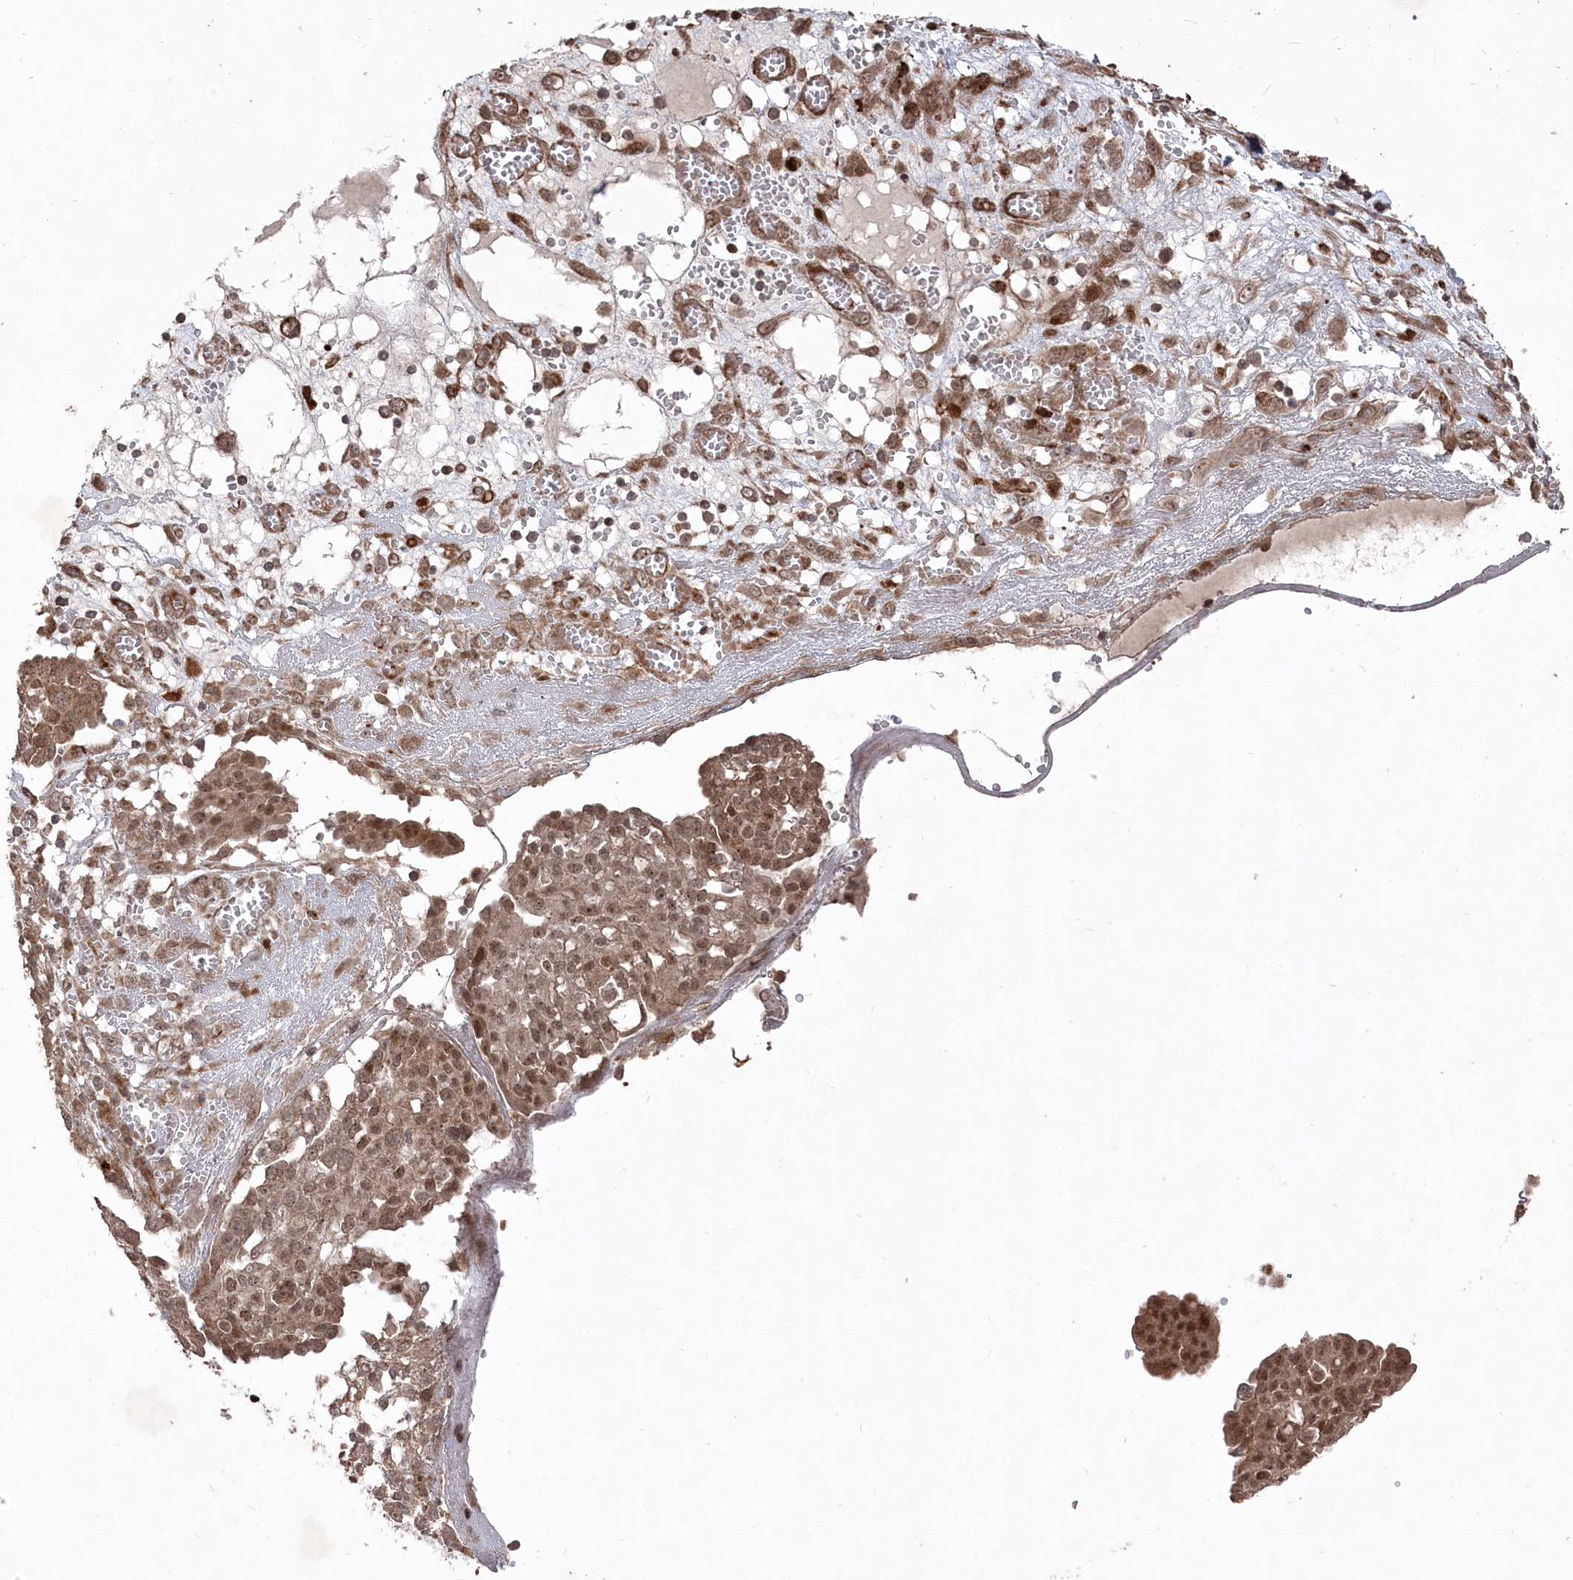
{"staining": {"intensity": "moderate", "quantity": ">75%", "location": "cytoplasmic/membranous,nuclear"}, "tissue": "ovarian cancer", "cell_type": "Tumor cells", "image_type": "cancer", "snomed": [{"axis": "morphology", "description": "Cystadenocarcinoma, serous, NOS"}, {"axis": "topography", "description": "Soft tissue"}, {"axis": "topography", "description": "Ovary"}], "caption": "High-magnification brightfield microscopy of ovarian cancer stained with DAB (3,3'-diaminobenzidine) (brown) and counterstained with hematoxylin (blue). tumor cells exhibit moderate cytoplasmic/membranous and nuclear expression is identified in approximately>75% of cells.", "gene": "POLR3A", "patient": {"sex": "female", "age": 57}}